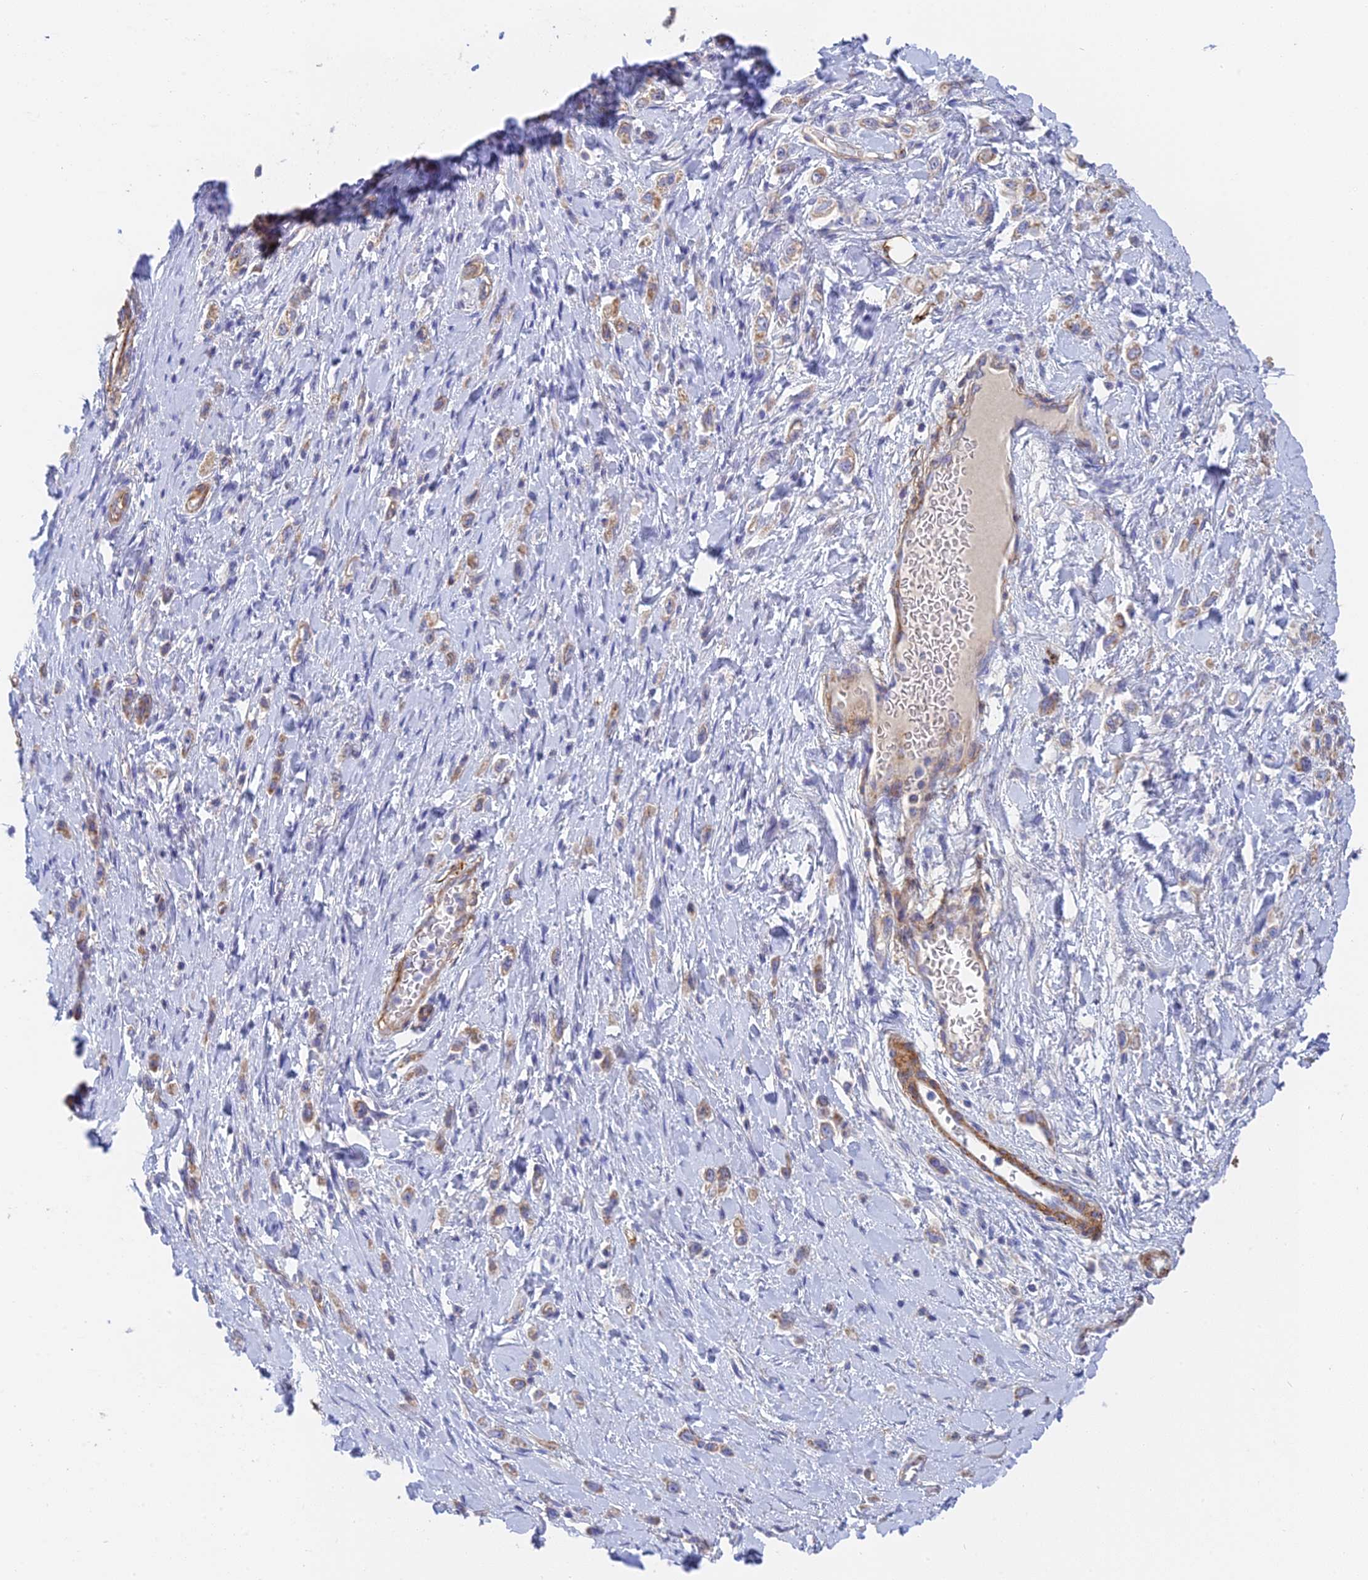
{"staining": {"intensity": "moderate", "quantity": "<25%", "location": "cytoplasmic/membranous"}, "tissue": "stomach cancer", "cell_type": "Tumor cells", "image_type": "cancer", "snomed": [{"axis": "morphology", "description": "Adenocarcinoma, NOS"}, {"axis": "topography", "description": "Stomach"}], "caption": "High-magnification brightfield microscopy of stomach adenocarcinoma stained with DAB (brown) and counterstained with hematoxylin (blue). tumor cells exhibit moderate cytoplasmic/membranous expression is present in about<25% of cells. (Stains: DAB (3,3'-diaminobenzidine) in brown, nuclei in blue, Microscopy: brightfield microscopy at high magnification).", "gene": "MRPL15", "patient": {"sex": "female", "age": 65}}